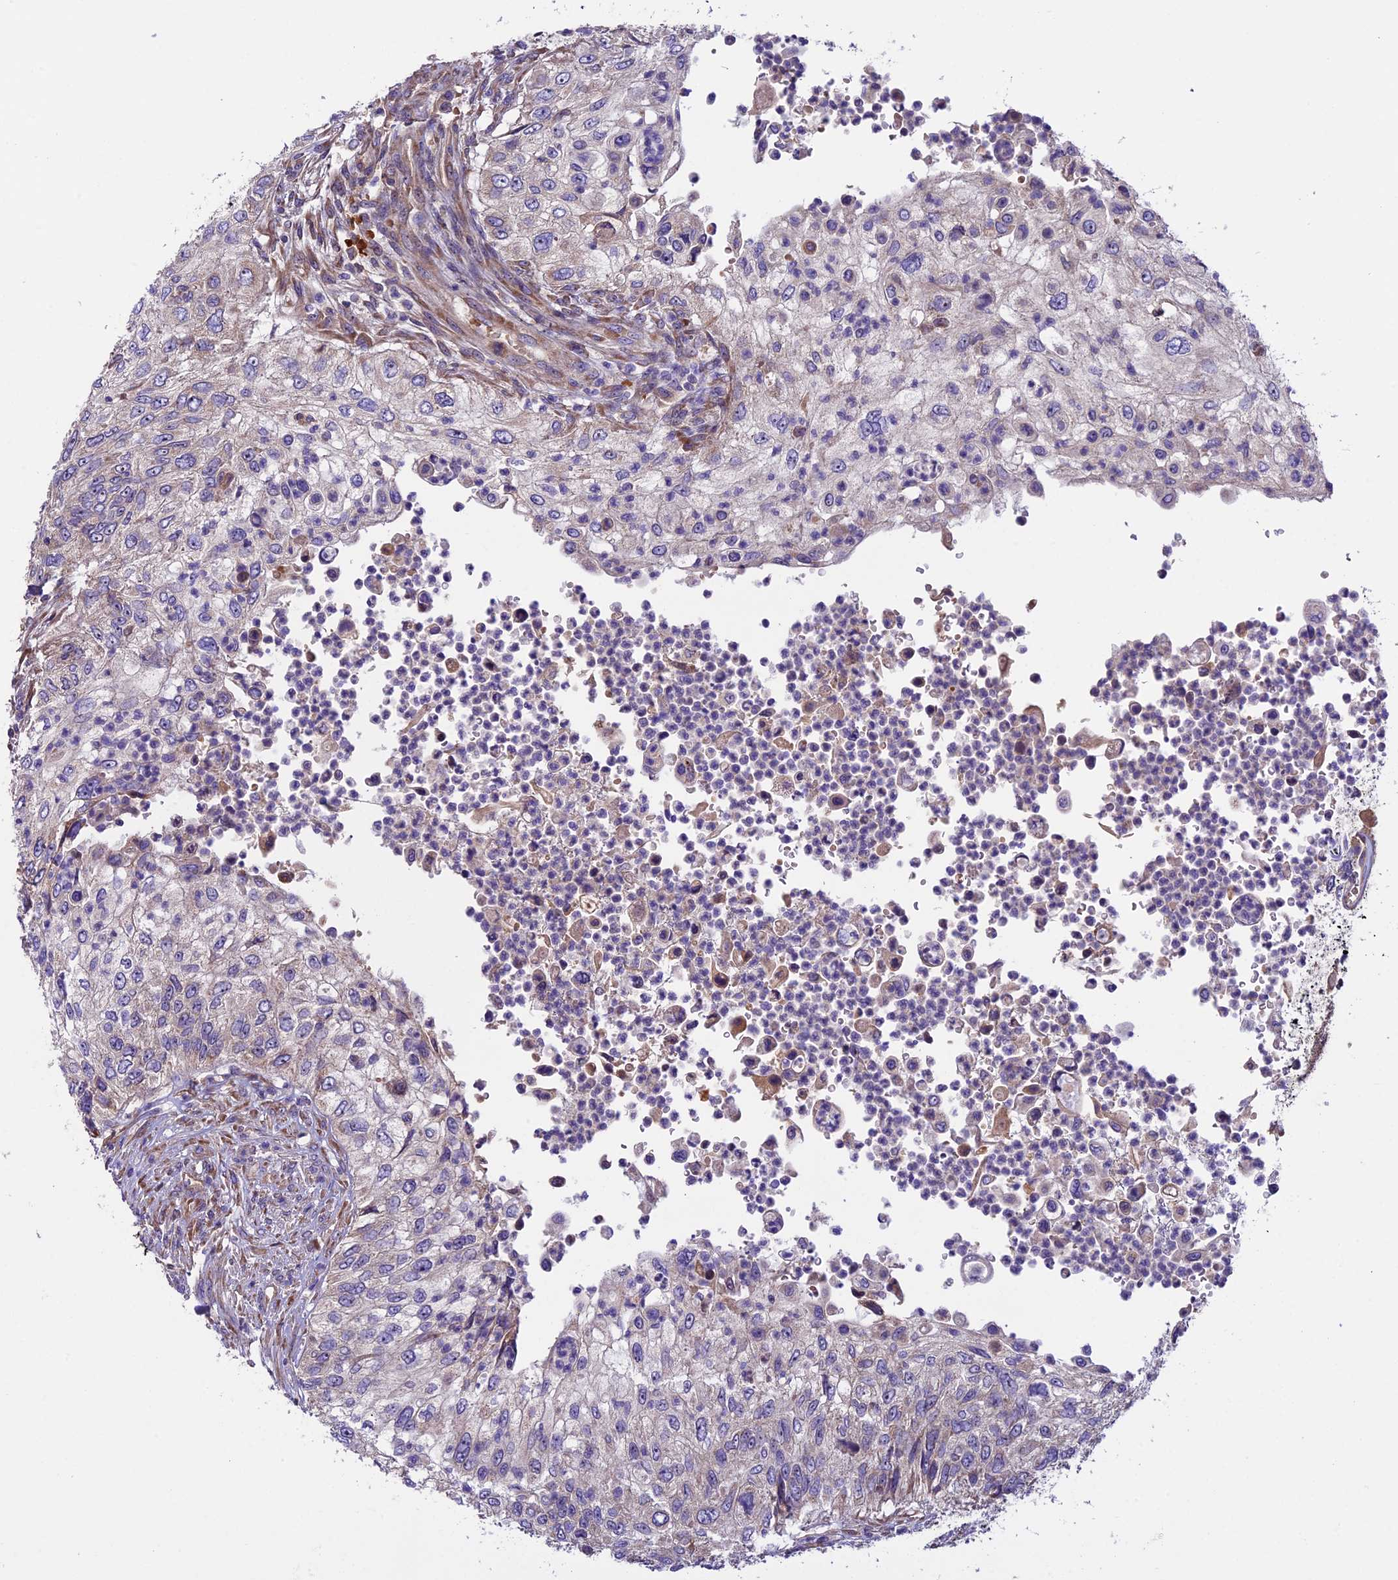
{"staining": {"intensity": "weak", "quantity": "25%-75%", "location": "cytoplasmic/membranous"}, "tissue": "urothelial cancer", "cell_type": "Tumor cells", "image_type": "cancer", "snomed": [{"axis": "morphology", "description": "Urothelial carcinoma, High grade"}, {"axis": "topography", "description": "Urinary bladder"}], "caption": "Urothelial carcinoma (high-grade) stained with DAB immunohistochemistry demonstrates low levels of weak cytoplasmic/membranous staining in about 25%-75% of tumor cells.", "gene": "FRY", "patient": {"sex": "female", "age": 60}}